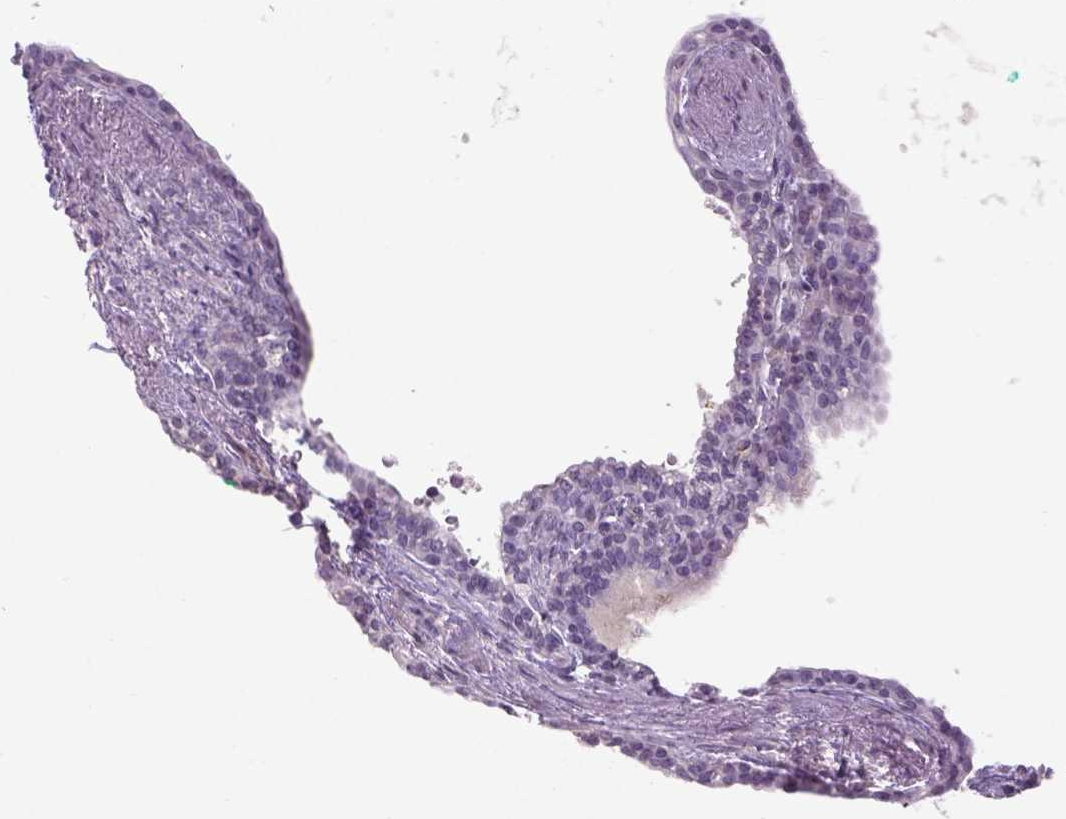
{"staining": {"intensity": "negative", "quantity": "none", "location": "none"}, "tissue": "seminal vesicle", "cell_type": "Glandular cells", "image_type": "normal", "snomed": [{"axis": "morphology", "description": "Normal tissue, NOS"}, {"axis": "morphology", "description": "Urothelial carcinoma, NOS"}, {"axis": "topography", "description": "Urinary bladder"}, {"axis": "topography", "description": "Seminal veicle"}], "caption": "Immunohistochemical staining of unremarkable human seminal vesicle demonstrates no significant expression in glandular cells. Nuclei are stained in blue.", "gene": "PRRT1", "patient": {"sex": "male", "age": 76}}